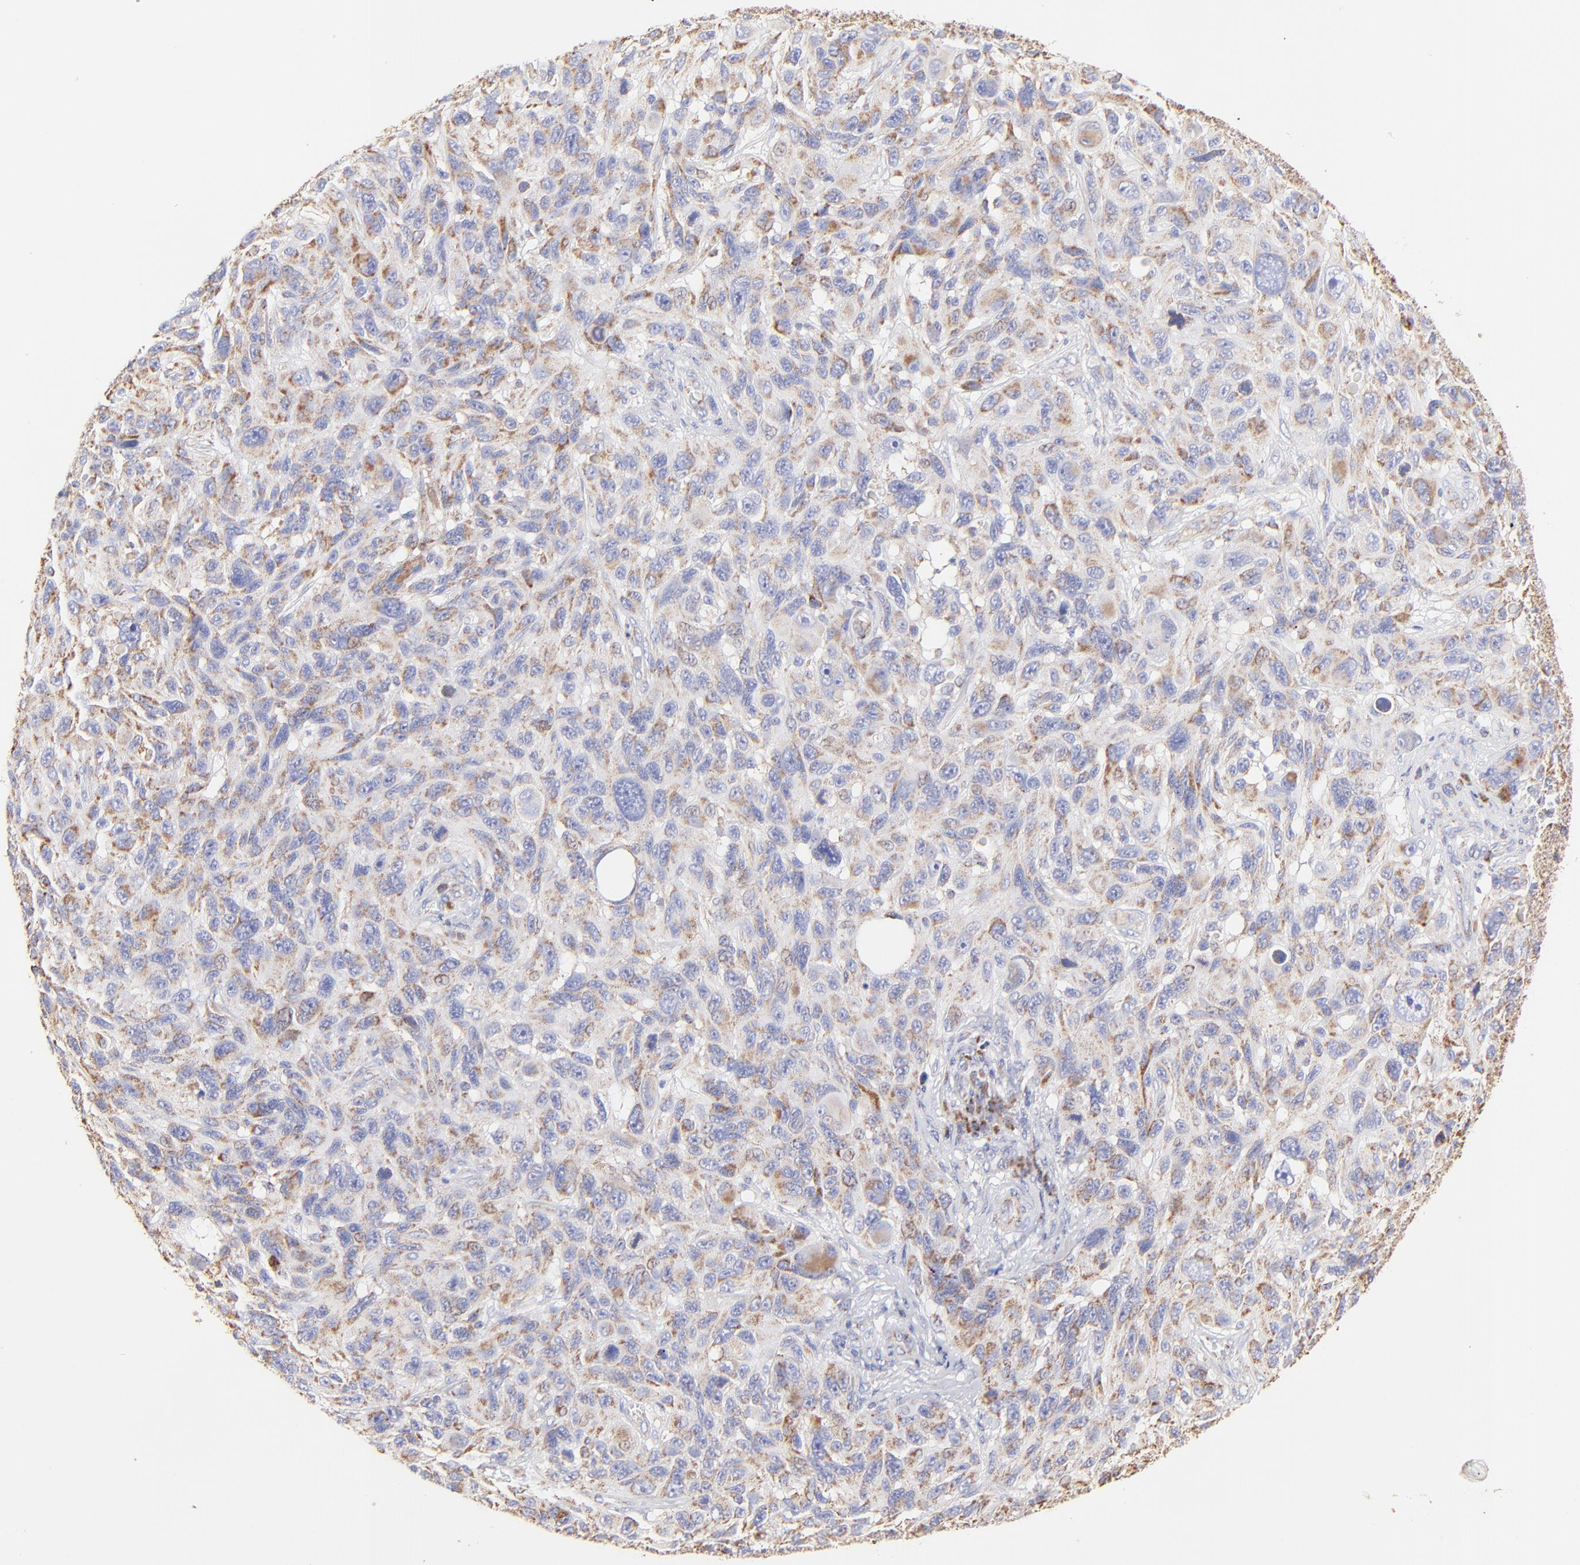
{"staining": {"intensity": "moderate", "quantity": ">75%", "location": "cytoplasmic/membranous"}, "tissue": "melanoma", "cell_type": "Tumor cells", "image_type": "cancer", "snomed": [{"axis": "morphology", "description": "Malignant melanoma, NOS"}, {"axis": "topography", "description": "Skin"}], "caption": "Approximately >75% of tumor cells in malignant melanoma demonstrate moderate cytoplasmic/membranous protein staining as visualized by brown immunohistochemical staining.", "gene": "ECH1", "patient": {"sex": "male", "age": 53}}